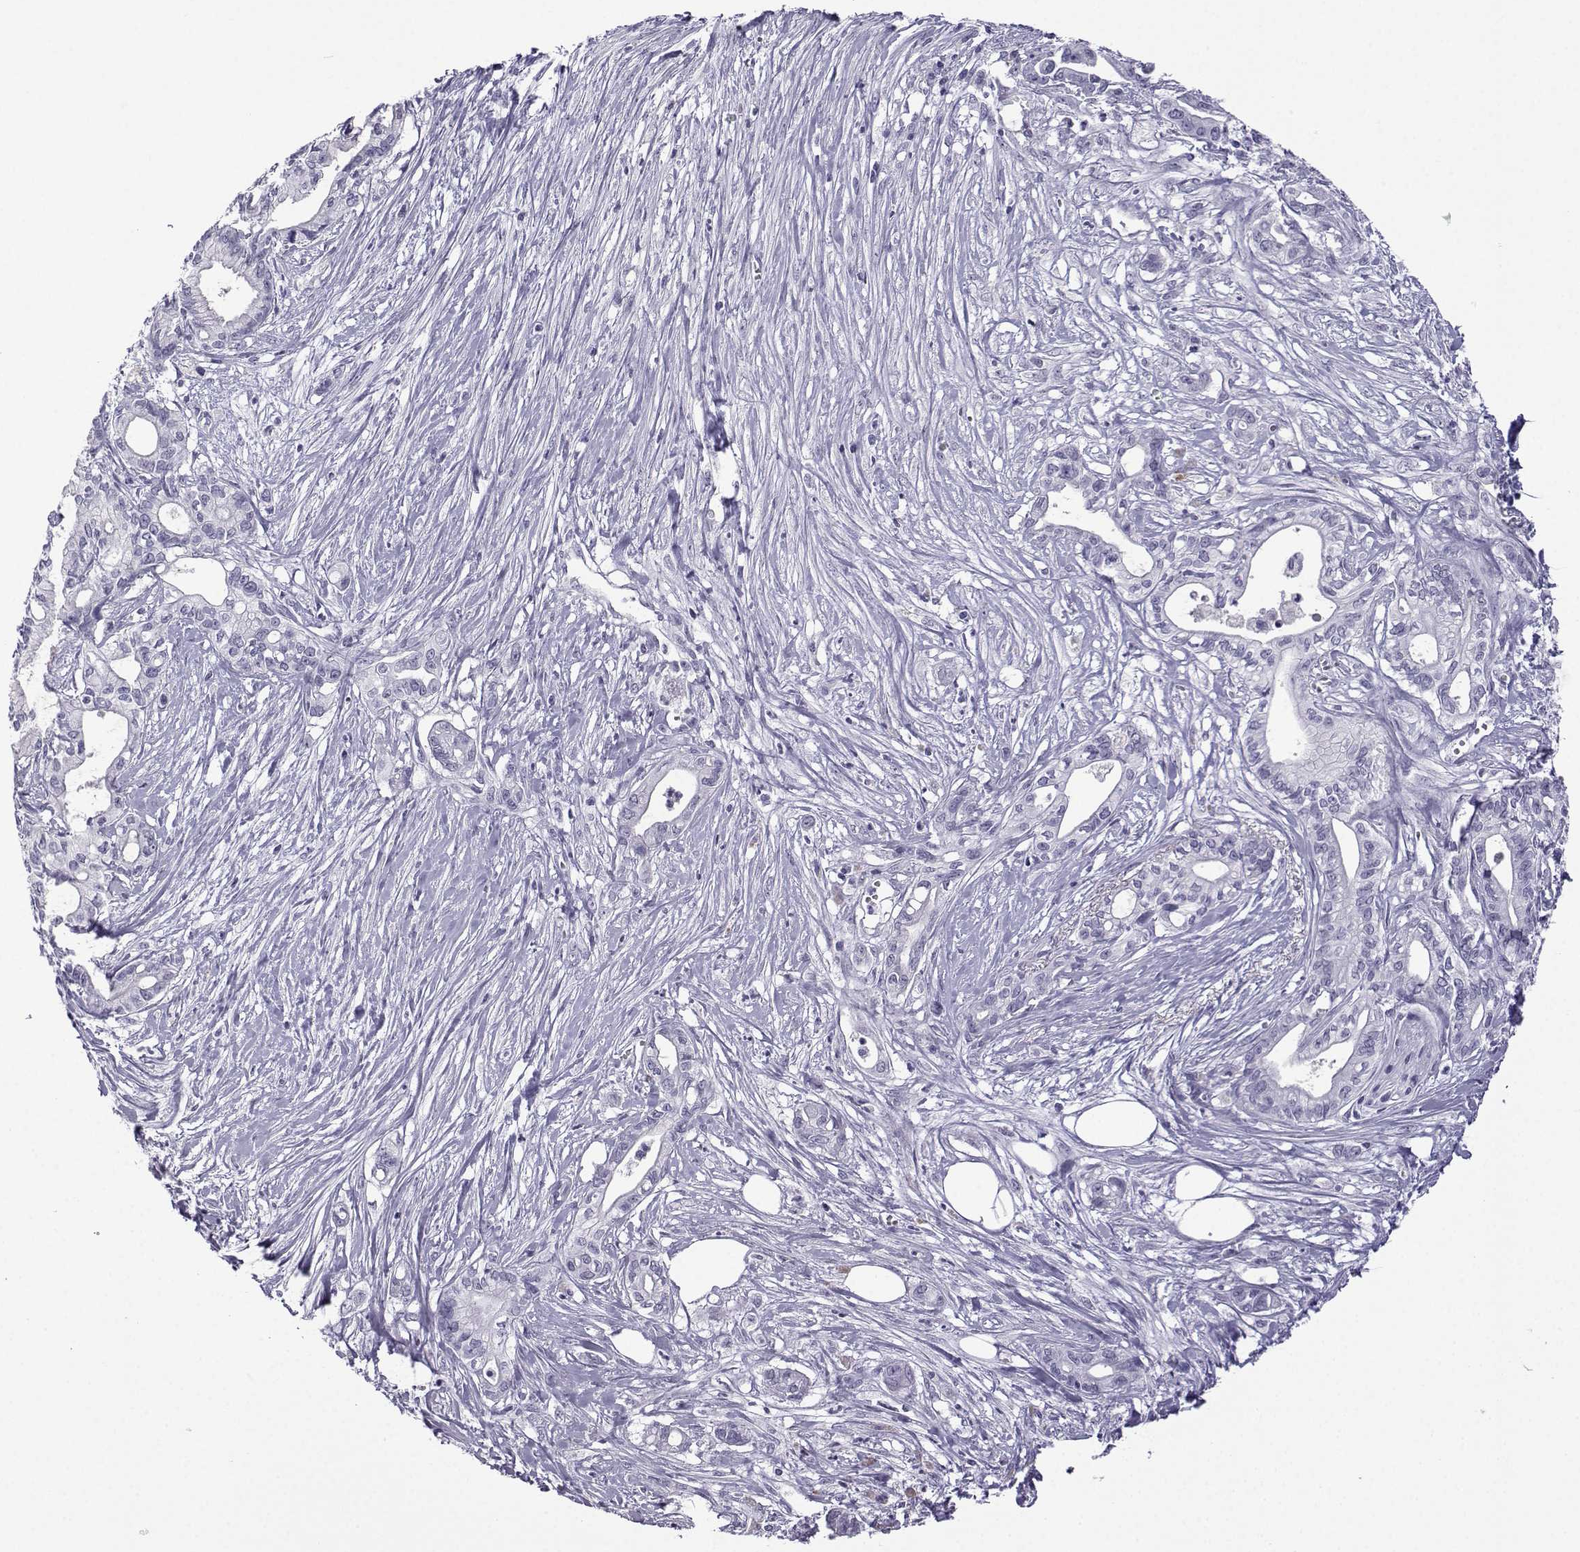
{"staining": {"intensity": "negative", "quantity": "none", "location": "none"}, "tissue": "pancreatic cancer", "cell_type": "Tumor cells", "image_type": "cancer", "snomed": [{"axis": "morphology", "description": "Adenocarcinoma, NOS"}, {"axis": "topography", "description": "Pancreas"}], "caption": "Pancreatic cancer (adenocarcinoma) was stained to show a protein in brown. There is no significant expression in tumor cells.", "gene": "MRGBP", "patient": {"sex": "male", "age": 71}}